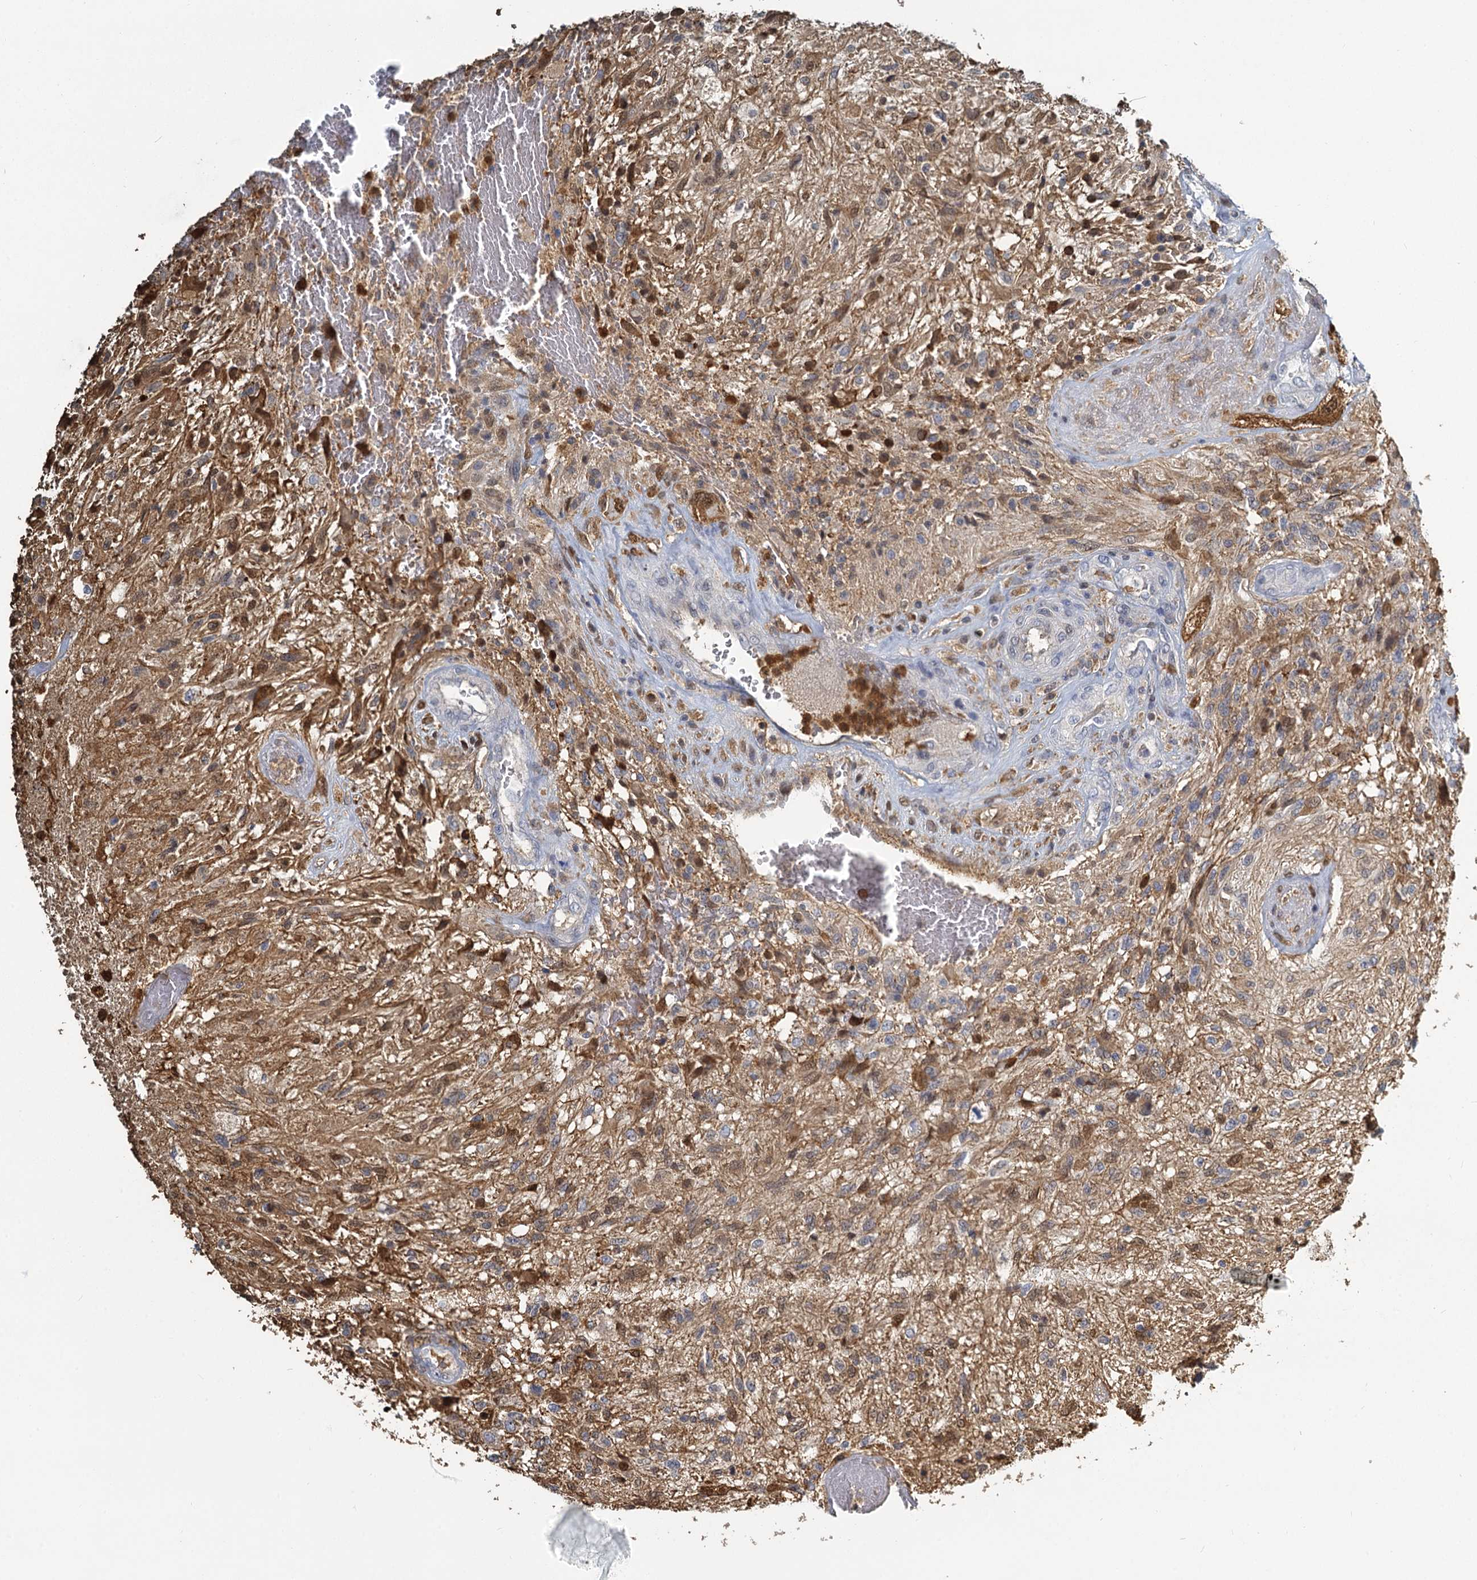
{"staining": {"intensity": "moderate", "quantity": "<25%", "location": "cytoplasmic/membranous,nuclear"}, "tissue": "glioma", "cell_type": "Tumor cells", "image_type": "cancer", "snomed": [{"axis": "morphology", "description": "Glioma, malignant, High grade"}, {"axis": "topography", "description": "Brain"}], "caption": "A high-resolution micrograph shows immunohistochemistry staining of glioma, which reveals moderate cytoplasmic/membranous and nuclear expression in about <25% of tumor cells.", "gene": "S100A6", "patient": {"sex": "male", "age": 56}}